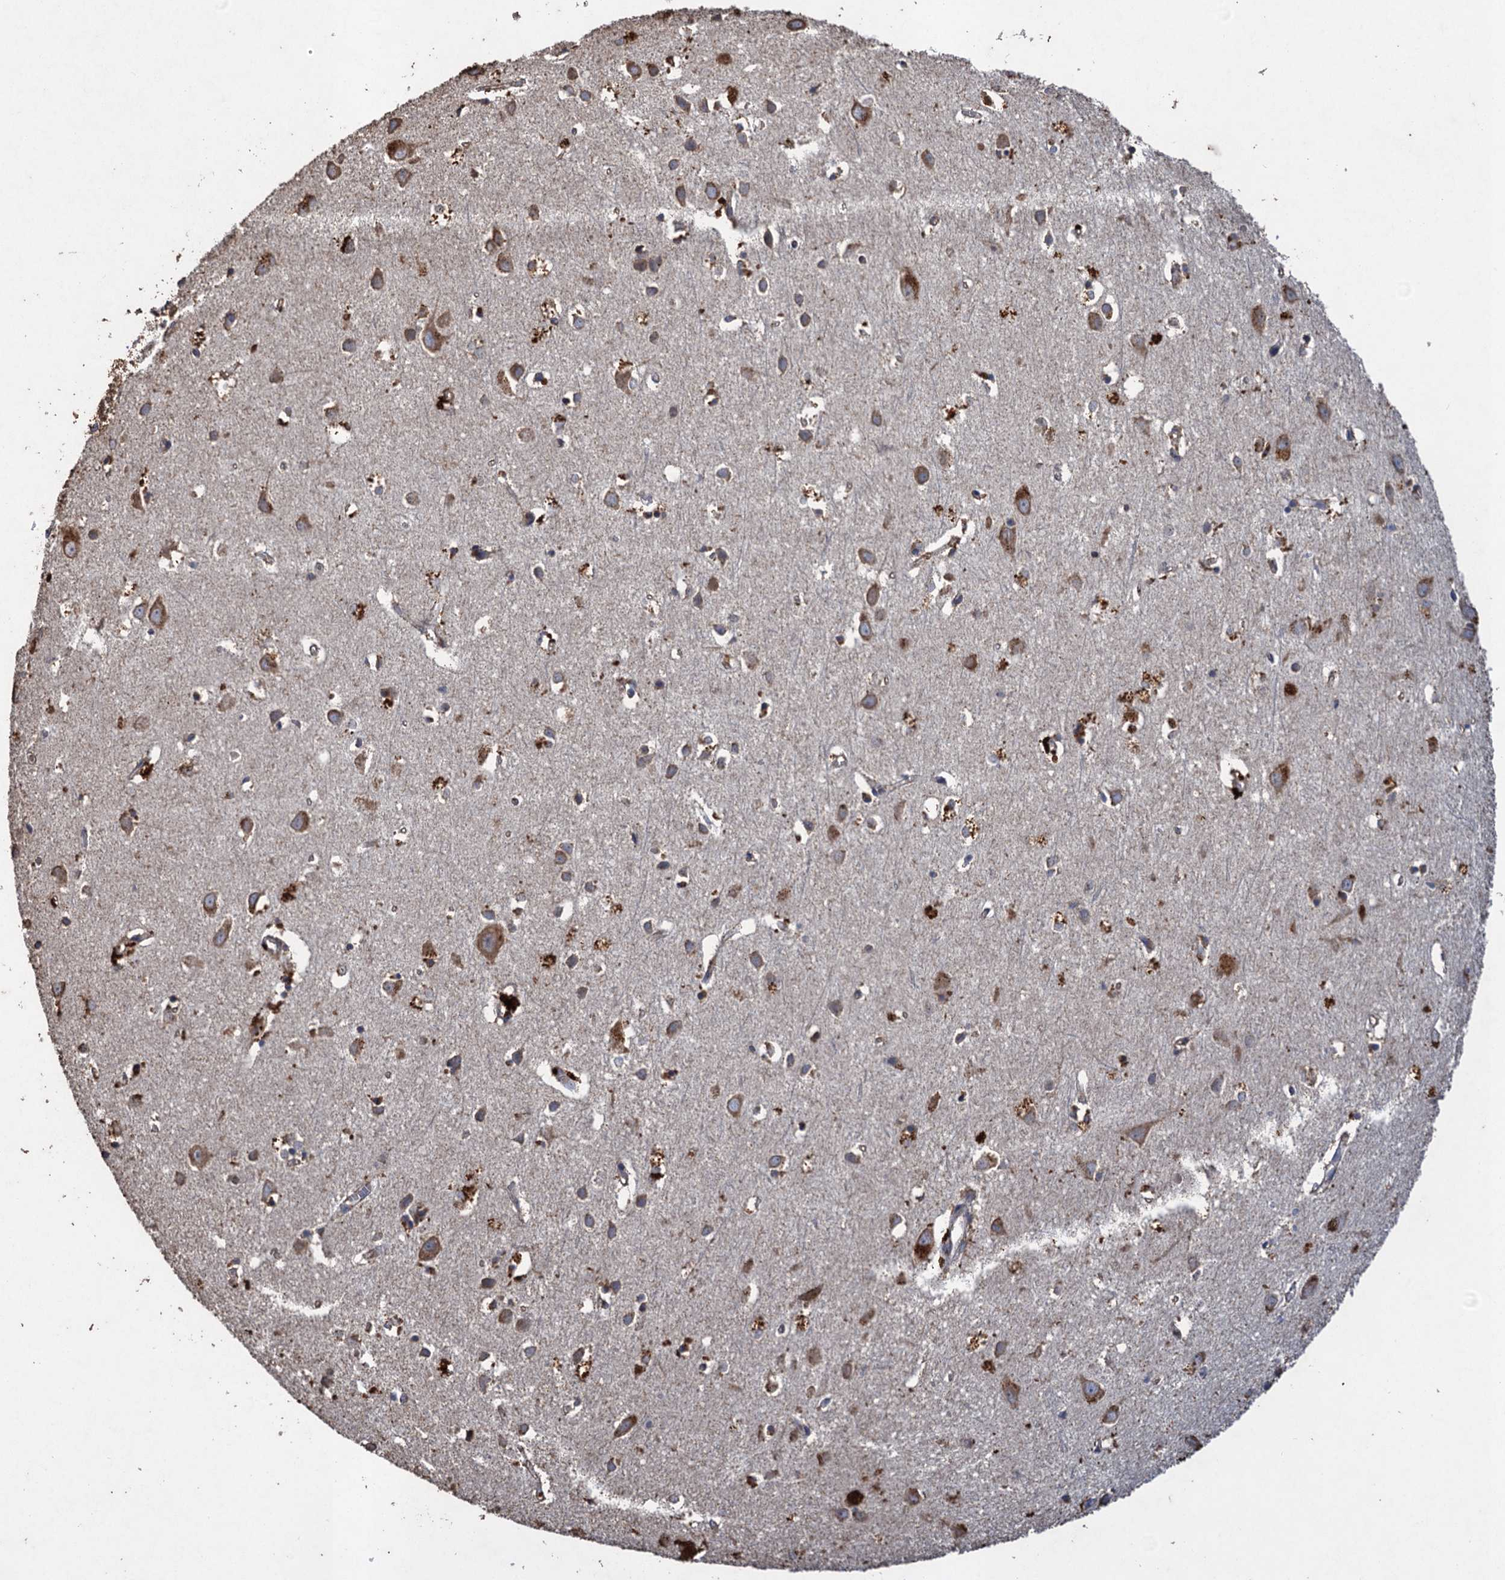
{"staining": {"intensity": "negative", "quantity": "none", "location": "none"}, "tissue": "cerebral cortex", "cell_type": "Endothelial cells", "image_type": "normal", "snomed": [{"axis": "morphology", "description": "Normal tissue, NOS"}, {"axis": "topography", "description": "Cerebral cortex"}], "caption": "Immunohistochemistry (IHC) image of normal cerebral cortex stained for a protein (brown), which shows no positivity in endothelial cells.", "gene": "SCUBE3", "patient": {"sex": "female", "age": 64}}